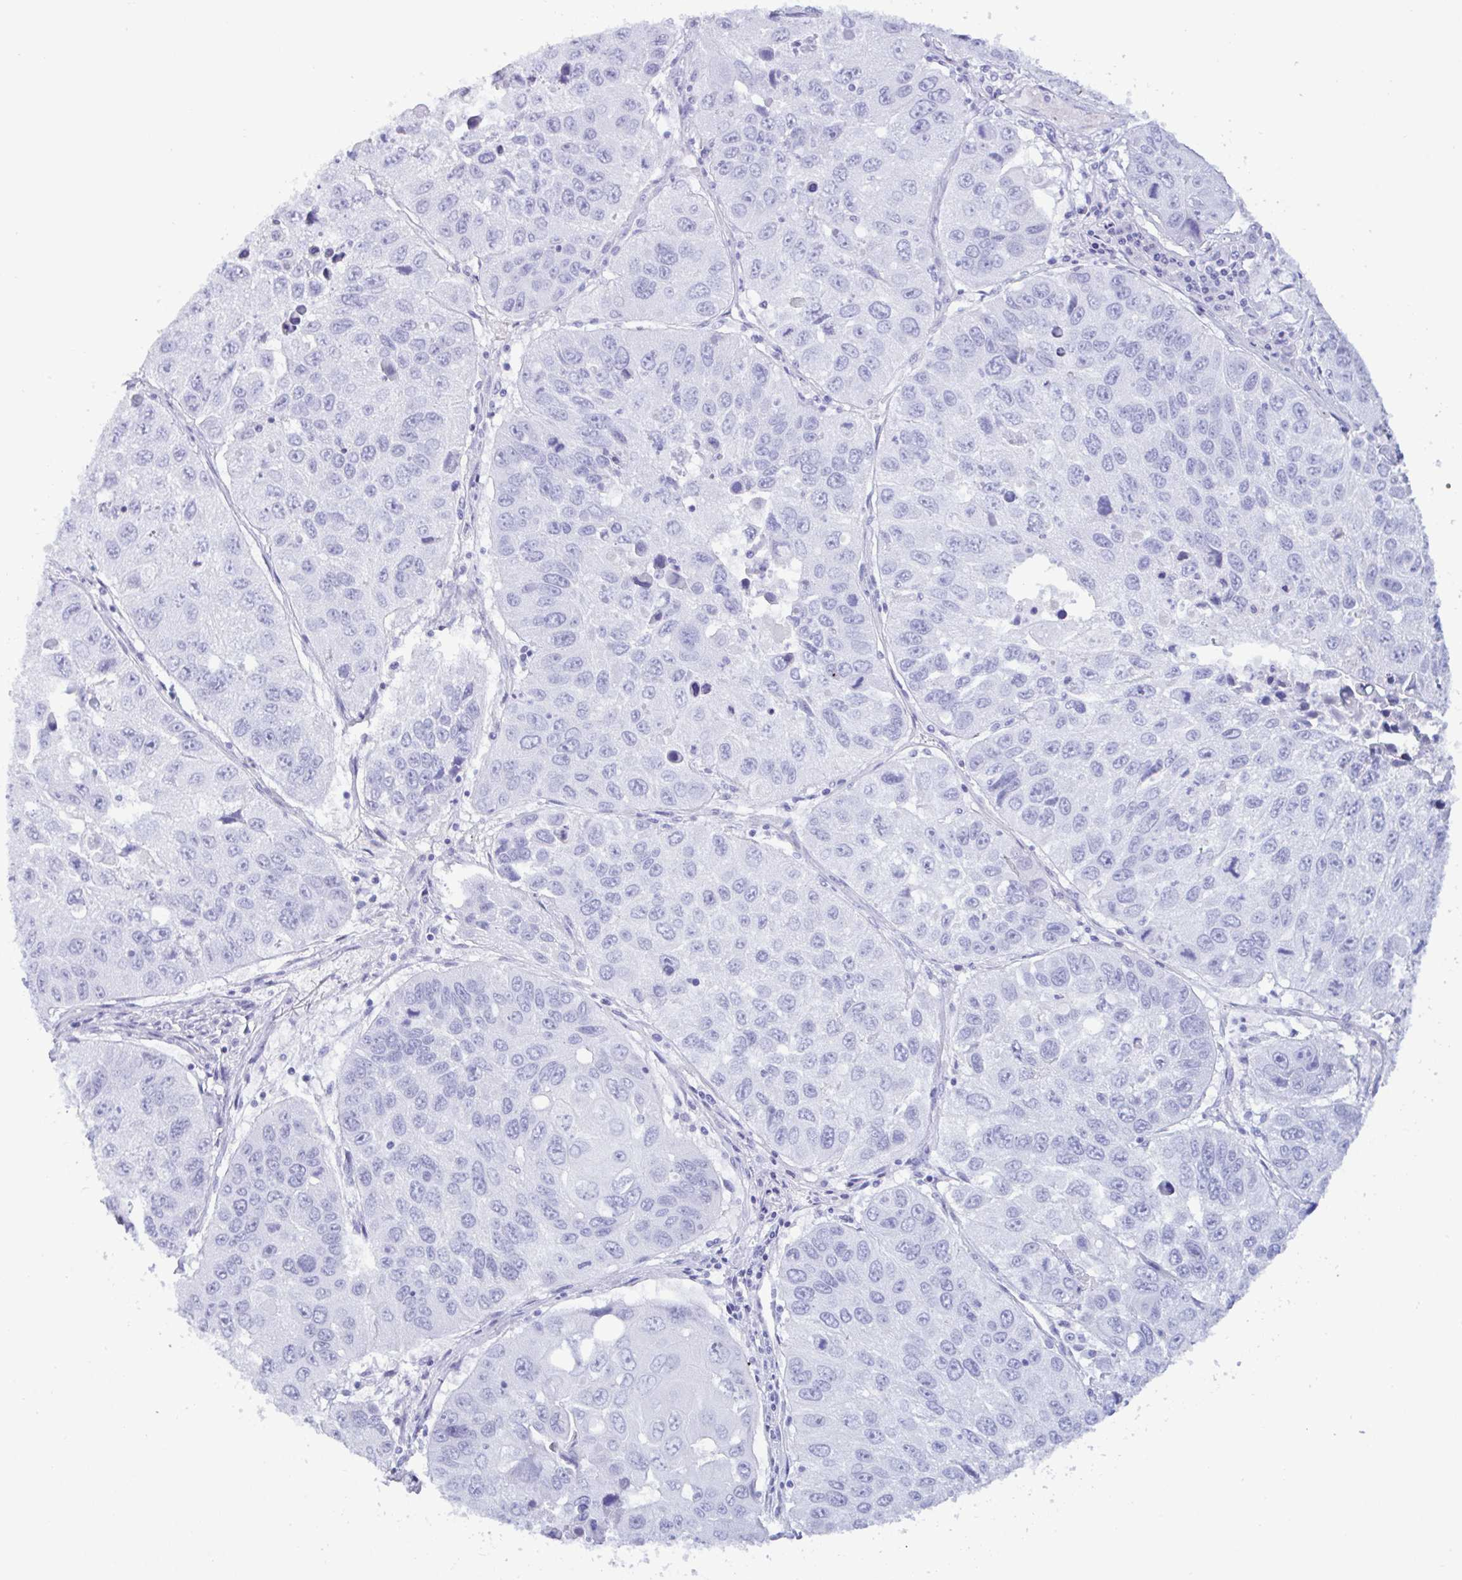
{"staining": {"intensity": "negative", "quantity": "none", "location": "none"}, "tissue": "lung cancer", "cell_type": "Tumor cells", "image_type": "cancer", "snomed": [{"axis": "morphology", "description": "Squamous cell carcinoma, NOS"}, {"axis": "topography", "description": "Lung"}], "caption": "DAB (3,3'-diaminobenzidine) immunohistochemical staining of human squamous cell carcinoma (lung) reveals no significant positivity in tumor cells. (Brightfield microscopy of DAB (3,3'-diaminobenzidine) IHC at high magnification).", "gene": "MRGPRG", "patient": {"sex": "female", "age": 61}}